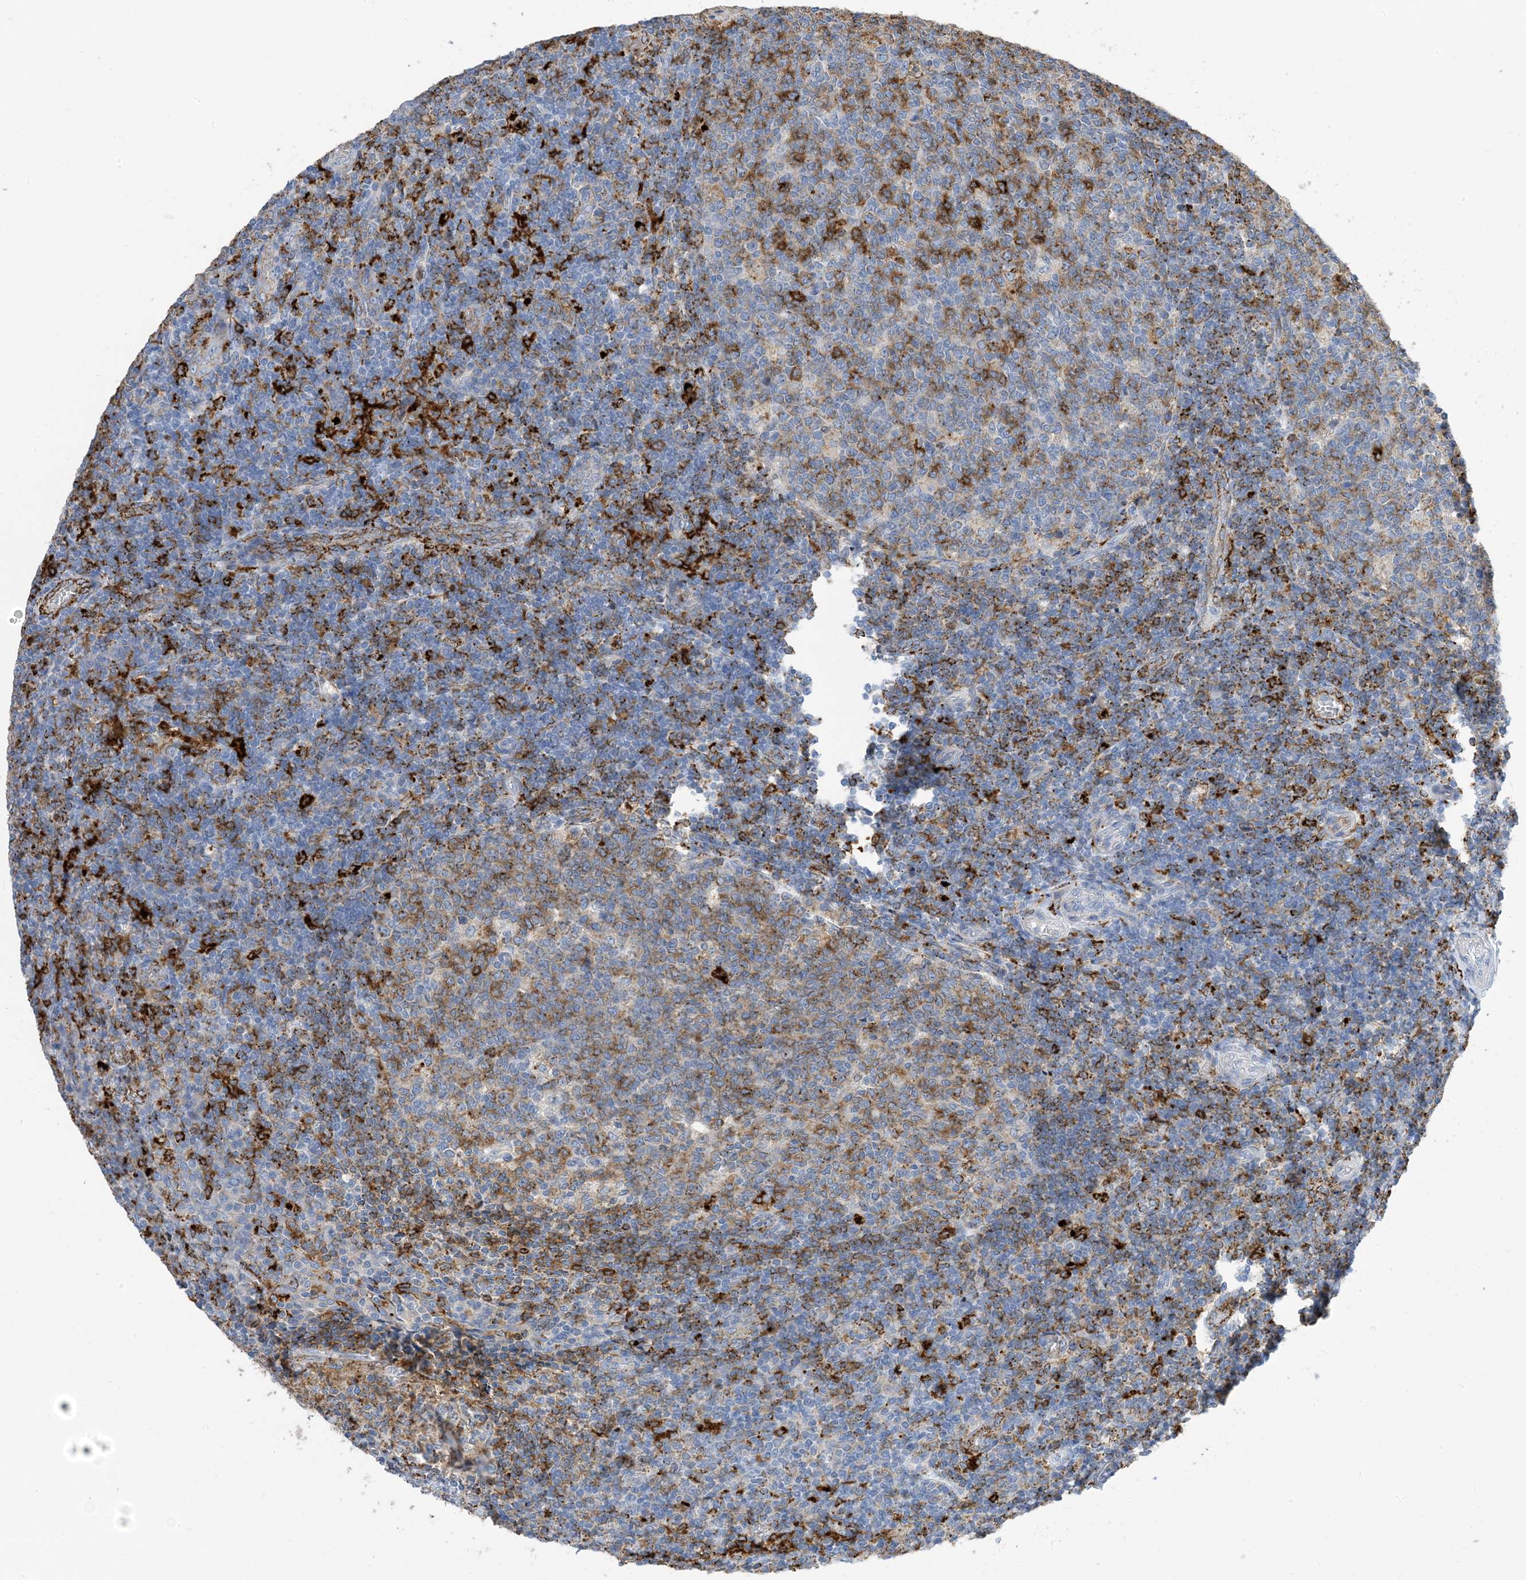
{"staining": {"intensity": "moderate", "quantity": "25%-75%", "location": "cytoplasmic/membranous"}, "tissue": "tonsil", "cell_type": "Germinal center cells", "image_type": "normal", "snomed": [{"axis": "morphology", "description": "Normal tissue, NOS"}, {"axis": "topography", "description": "Tonsil"}], "caption": "Immunohistochemistry (IHC) of normal tonsil reveals medium levels of moderate cytoplasmic/membranous positivity in approximately 25%-75% of germinal center cells. (DAB IHC with brightfield microscopy, high magnification).", "gene": "DPH3", "patient": {"sex": "female", "age": 19}}